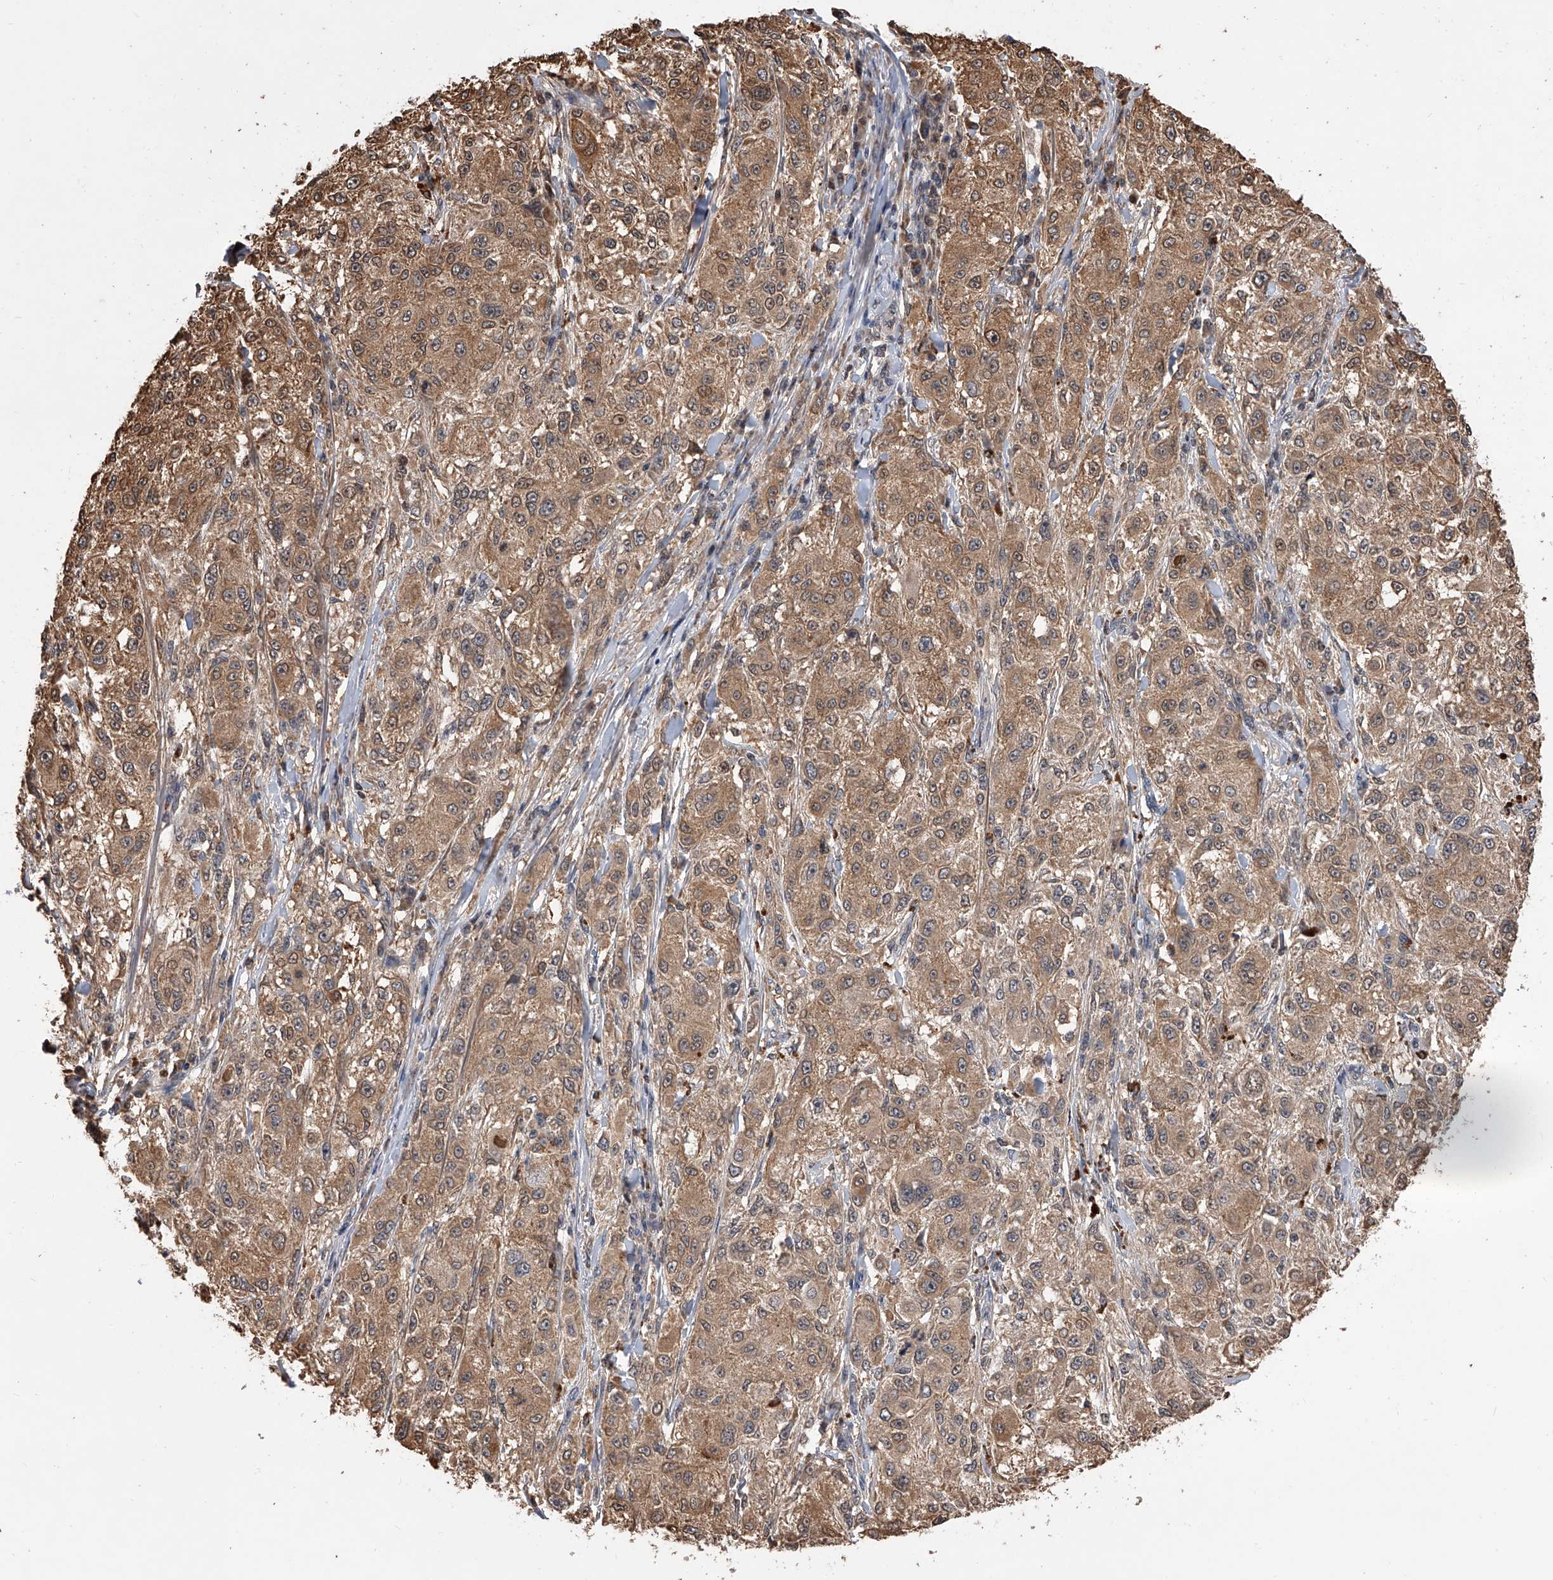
{"staining": {"intensity": "weak", "quantity": ">75%", "location": "cytoplasmic/membranous"}, "tissue": "melanoma", "cell_type": "Tumor cells", "image_type": "cancer", "snomed": [{"axis": "morphology", "description": "Necrosis, NOS"}, {"axis": "morphology", "description": "Malignant melanoma, NOS"}, {"axis": "topography", "description": "Skin"}], "caption": "Protein staining by IHC demonstrates weak cytoplasmic/membranous positivity in about >75% of tumor cells in melanoma.", "gene": "GMDS", "patient": {"sex": "female", "age": 87}}